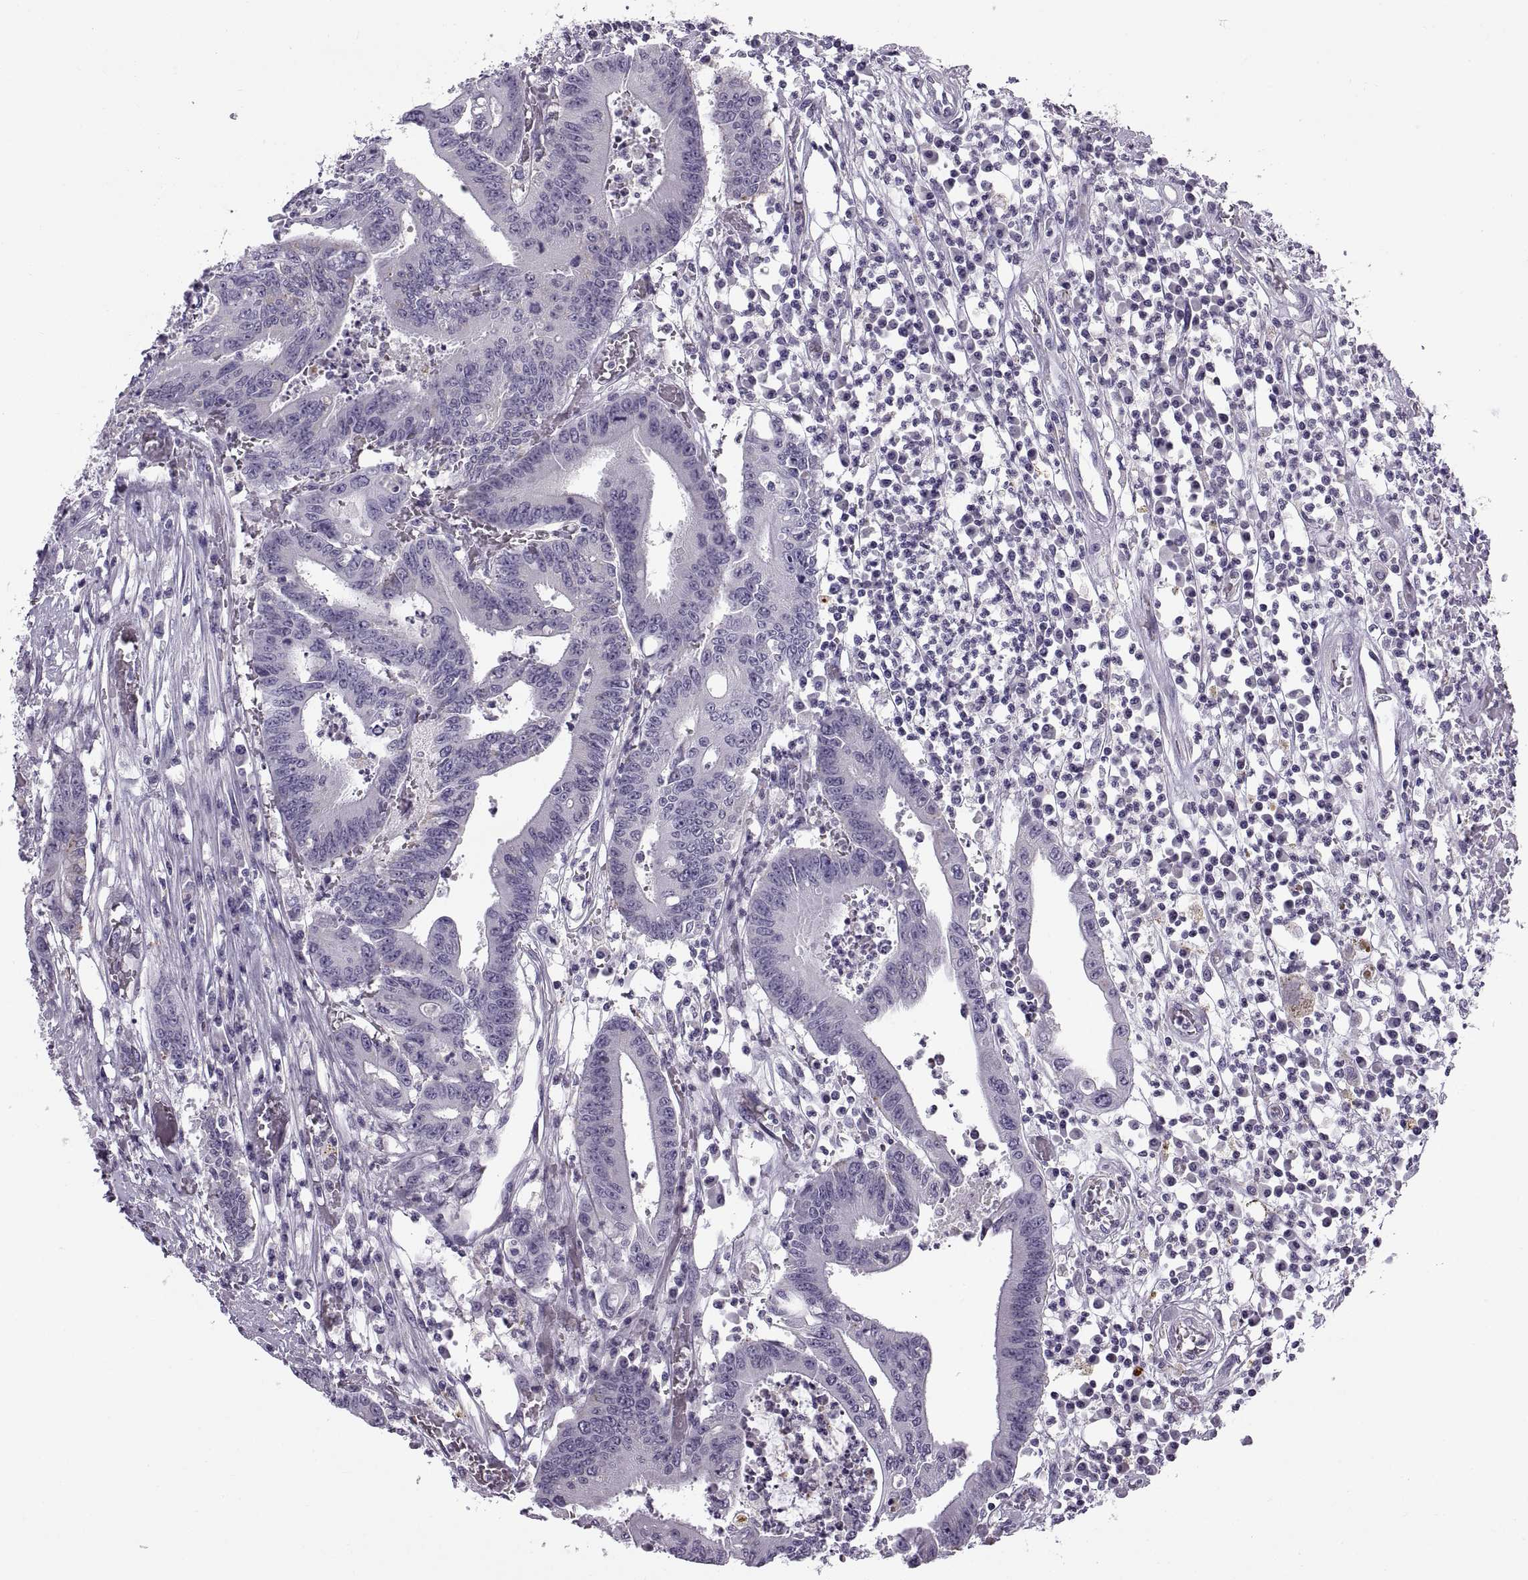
{"staining": {"intensity": "negative", "quantity": "none", "location": "none"}, "tissue": "colorectal cancer", "cell_type": "Tumor cells", "image_type": "cancer", "snomed": [{"axis": "morphology", "description": "Adenocarcinoma, NOS"}, {"axis": "topography", "description": "Rectum"}], "caption": "A histopathology image of human colorectal cancer is negative for staining in tumor cells.", "gene": "CALCR", "patient": {"sex": "male", "age": 54}}